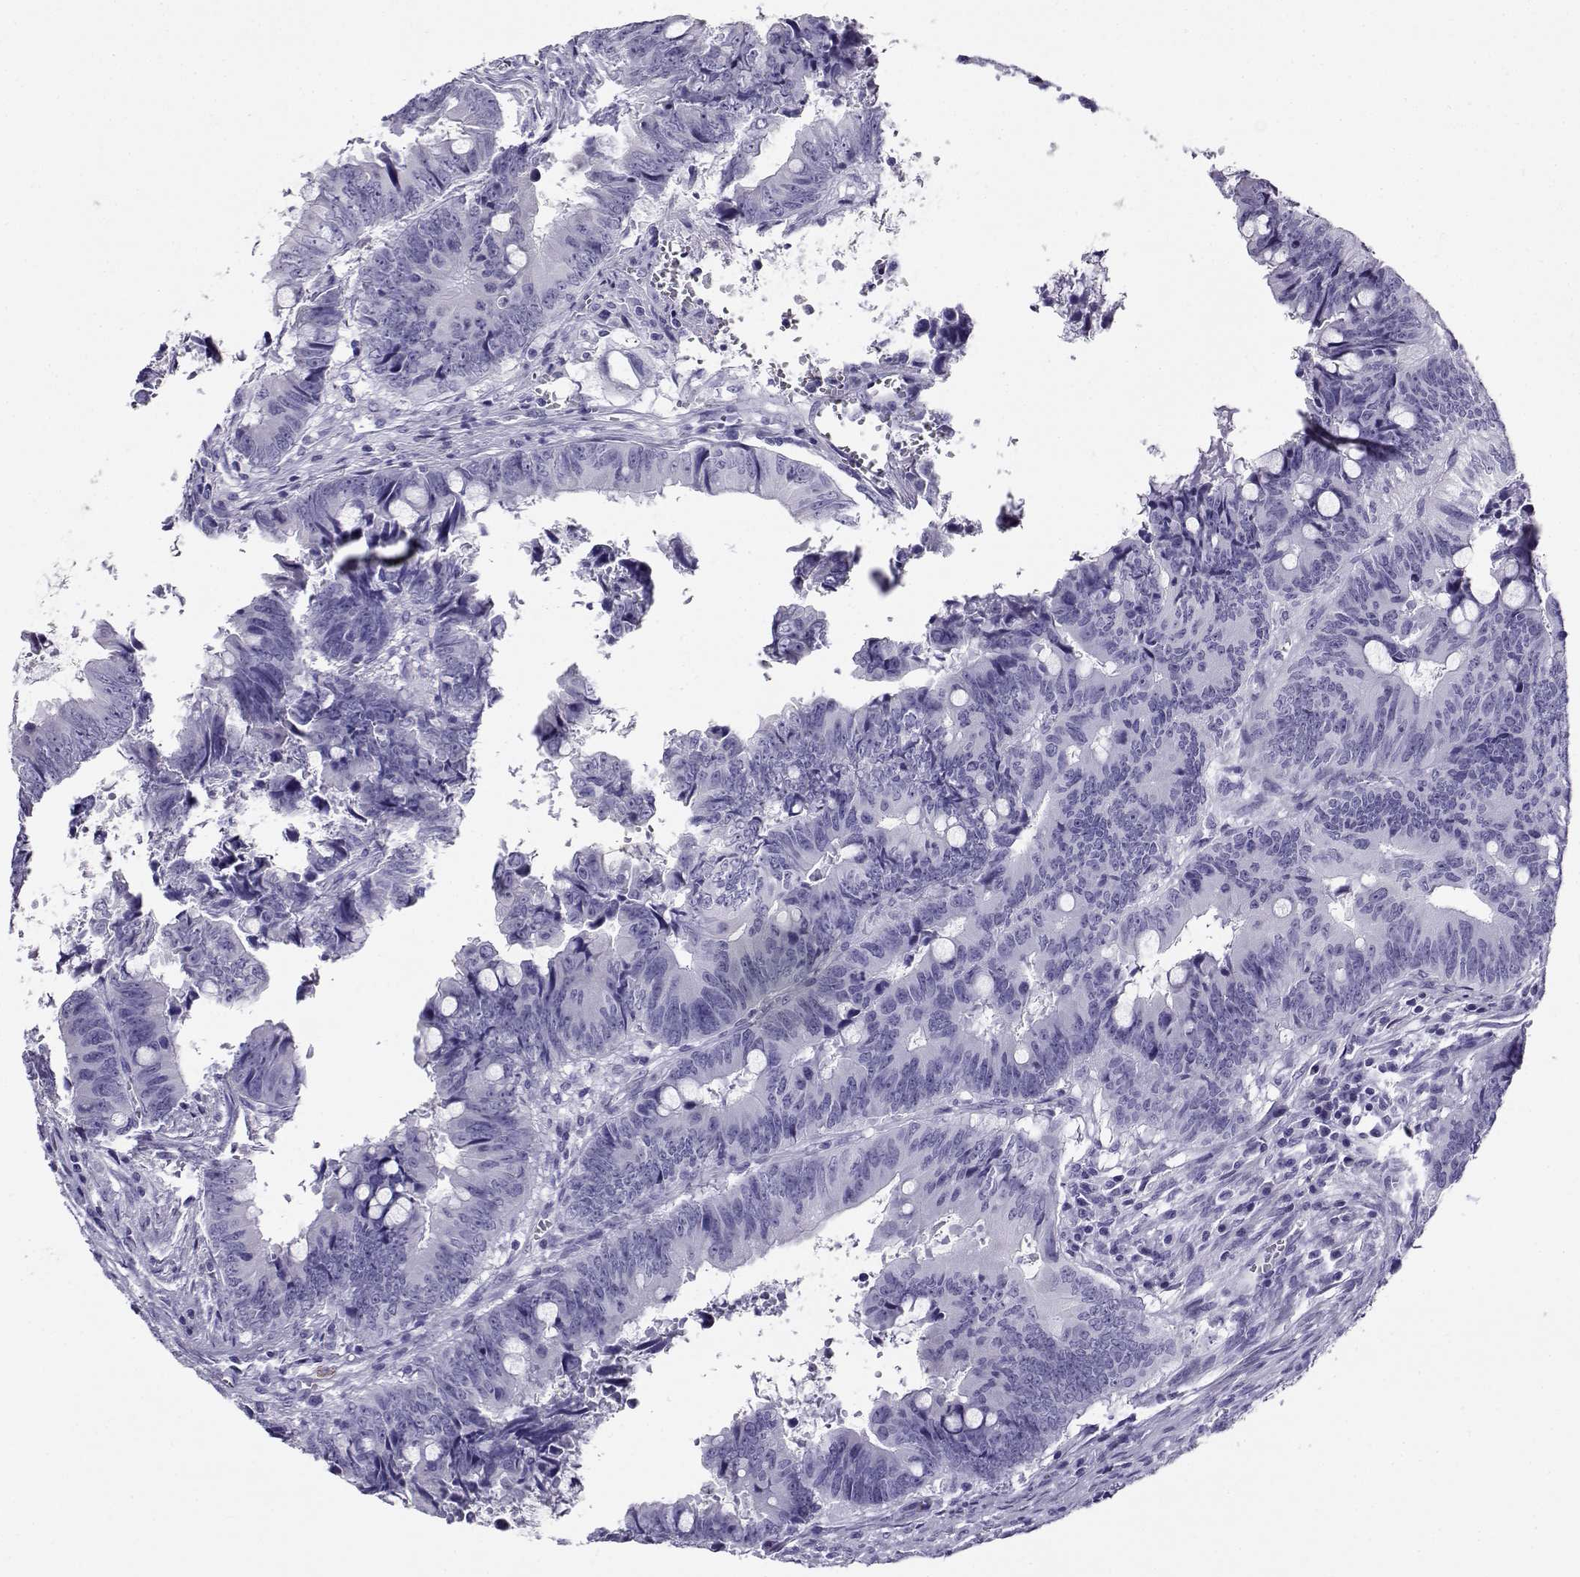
{"staining": {"intensity": "negative", "quantity": "none", "location": "none"}, "tissue": "colorectal cancer", "cell_type": "Tumor cells", "image_type": "cancer", "snomed": [{"axis": "morphology", "description": "Adenocarcinoma, NOS"}, {"axis": "topography", "description": "Colon"}], "caption": "Tumor cells show no significant expression in colorectal cancer (adenocarcinoma). (Immunohistochemistry (ihc), brightfield microscopy, high magnification).", "gene": "CABS1", "patient": {"sex": "female", "age": 82}}